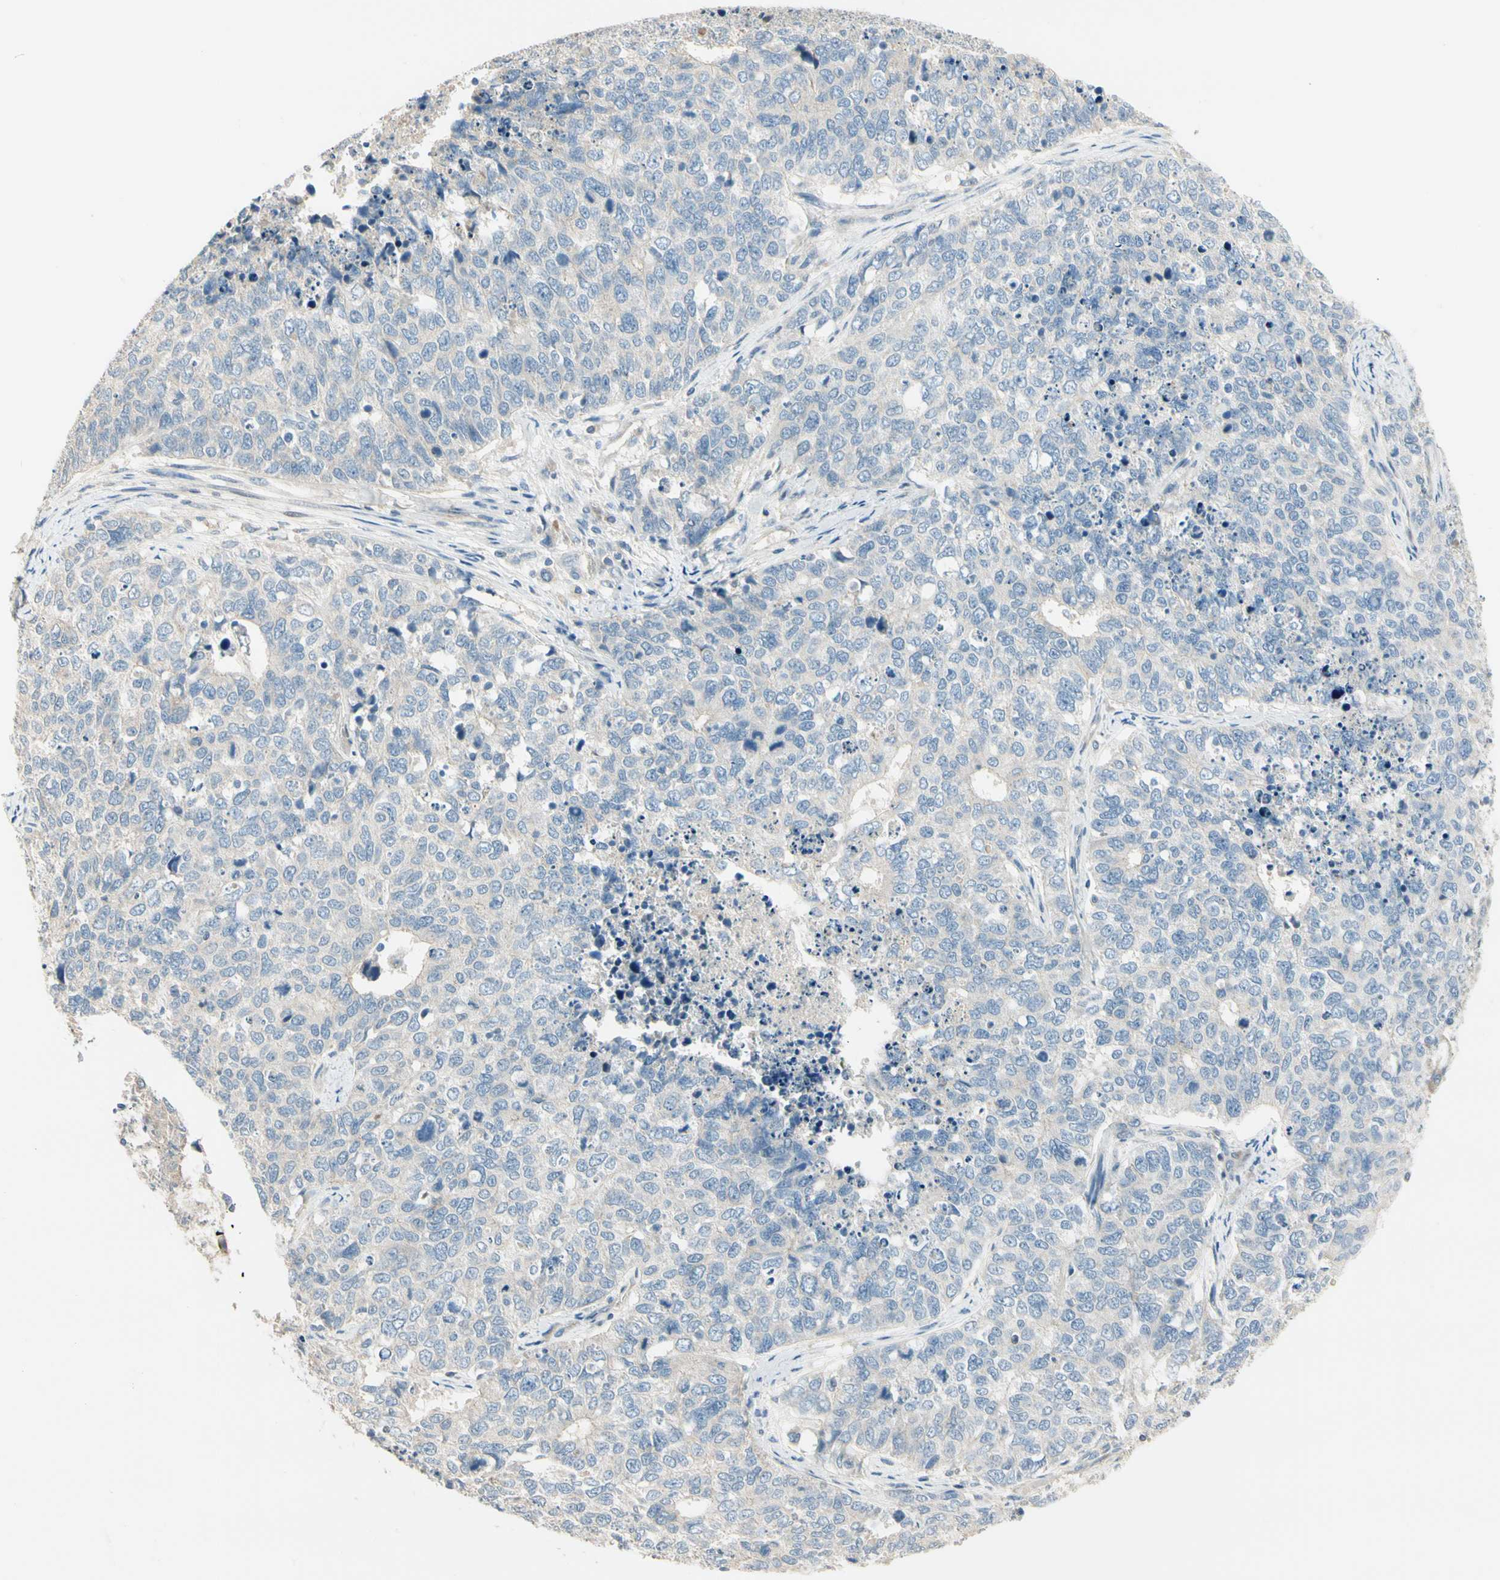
{"staining": {"intensity": "negative", "quantity": "none", "location": "none"}, "tissue": "cervical cancer", "cell_type": "Tumor cells", "image_type": "cancer", "snomed": [{"axis": "morphology", "description": "Squamous cell carcinoma, NOS"}, {"axis": "topography", "description": "Cervix"}], "caption": "The immunohistochemistry image has no significant positivity in tumor cells of squamous cell carcinoma (cervical) tissue.", "gene": "ADGRA3", "patient": {"sex": "female", "age": 63}}